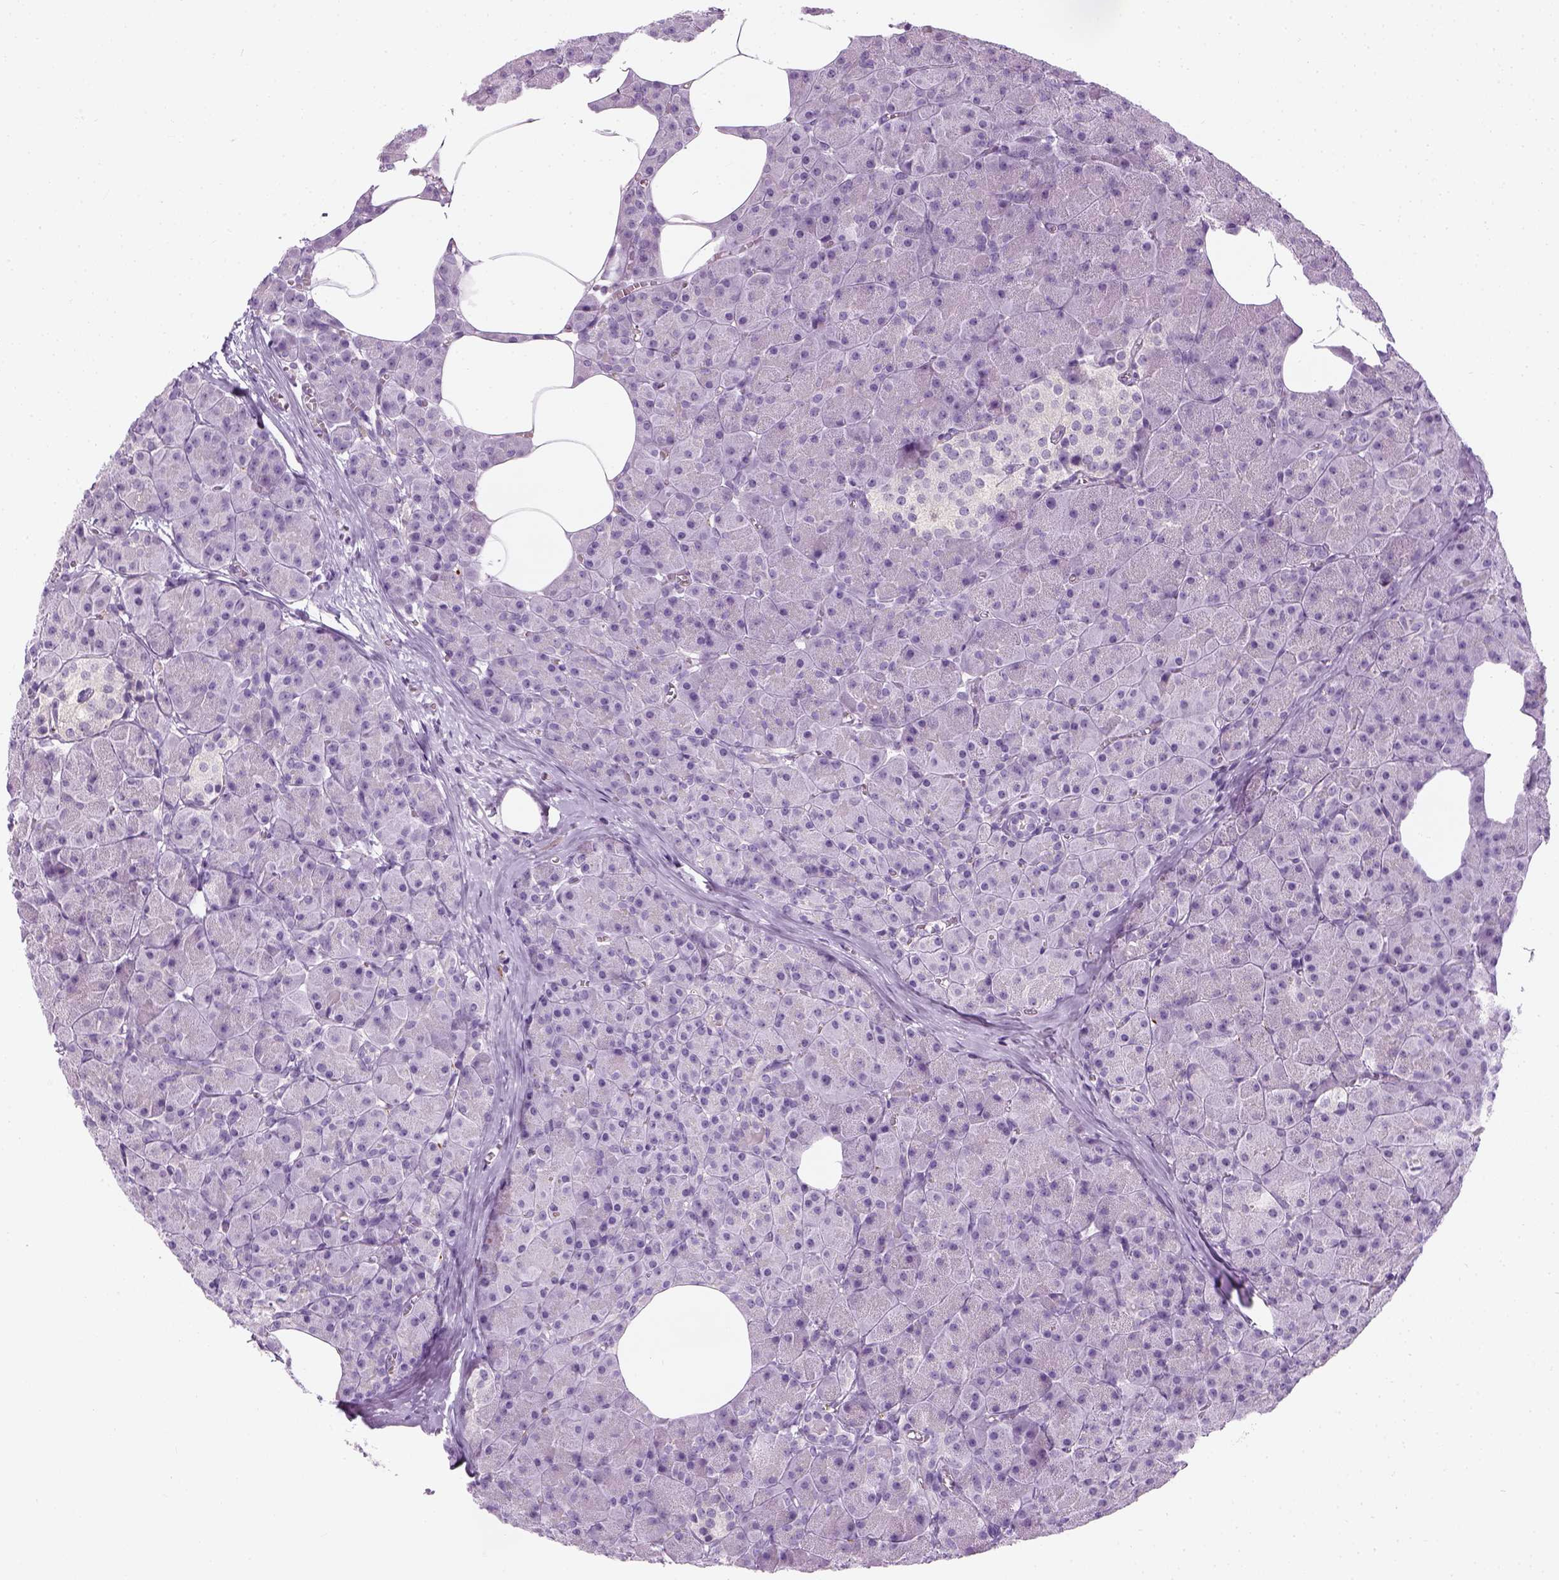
{"staining": {"intensity": "negative", "quantity": "none", "location": "none"}, "tissue": "pancreas", "cell_type": "Exocrine glandular cells", "image_type": "normal", "snomed": [{"axis": "morphology", "description": "Normal tissue, NOS"}, {"axis": "topography", "description": "Pancreas"}], "caption": "This photomicrograph is of benign pancreas stained with immunohistochemistry to label a protein in brown with the nuclei are counter-stained blue. There is no staining in exocrine glandular cells. (Brightfield microscopy of DAB (3,3'-diaminobenzidine) immunohistochemistry at high magnification).", "gene": "TH", "patient": {"sex": "female", "age": 45}}